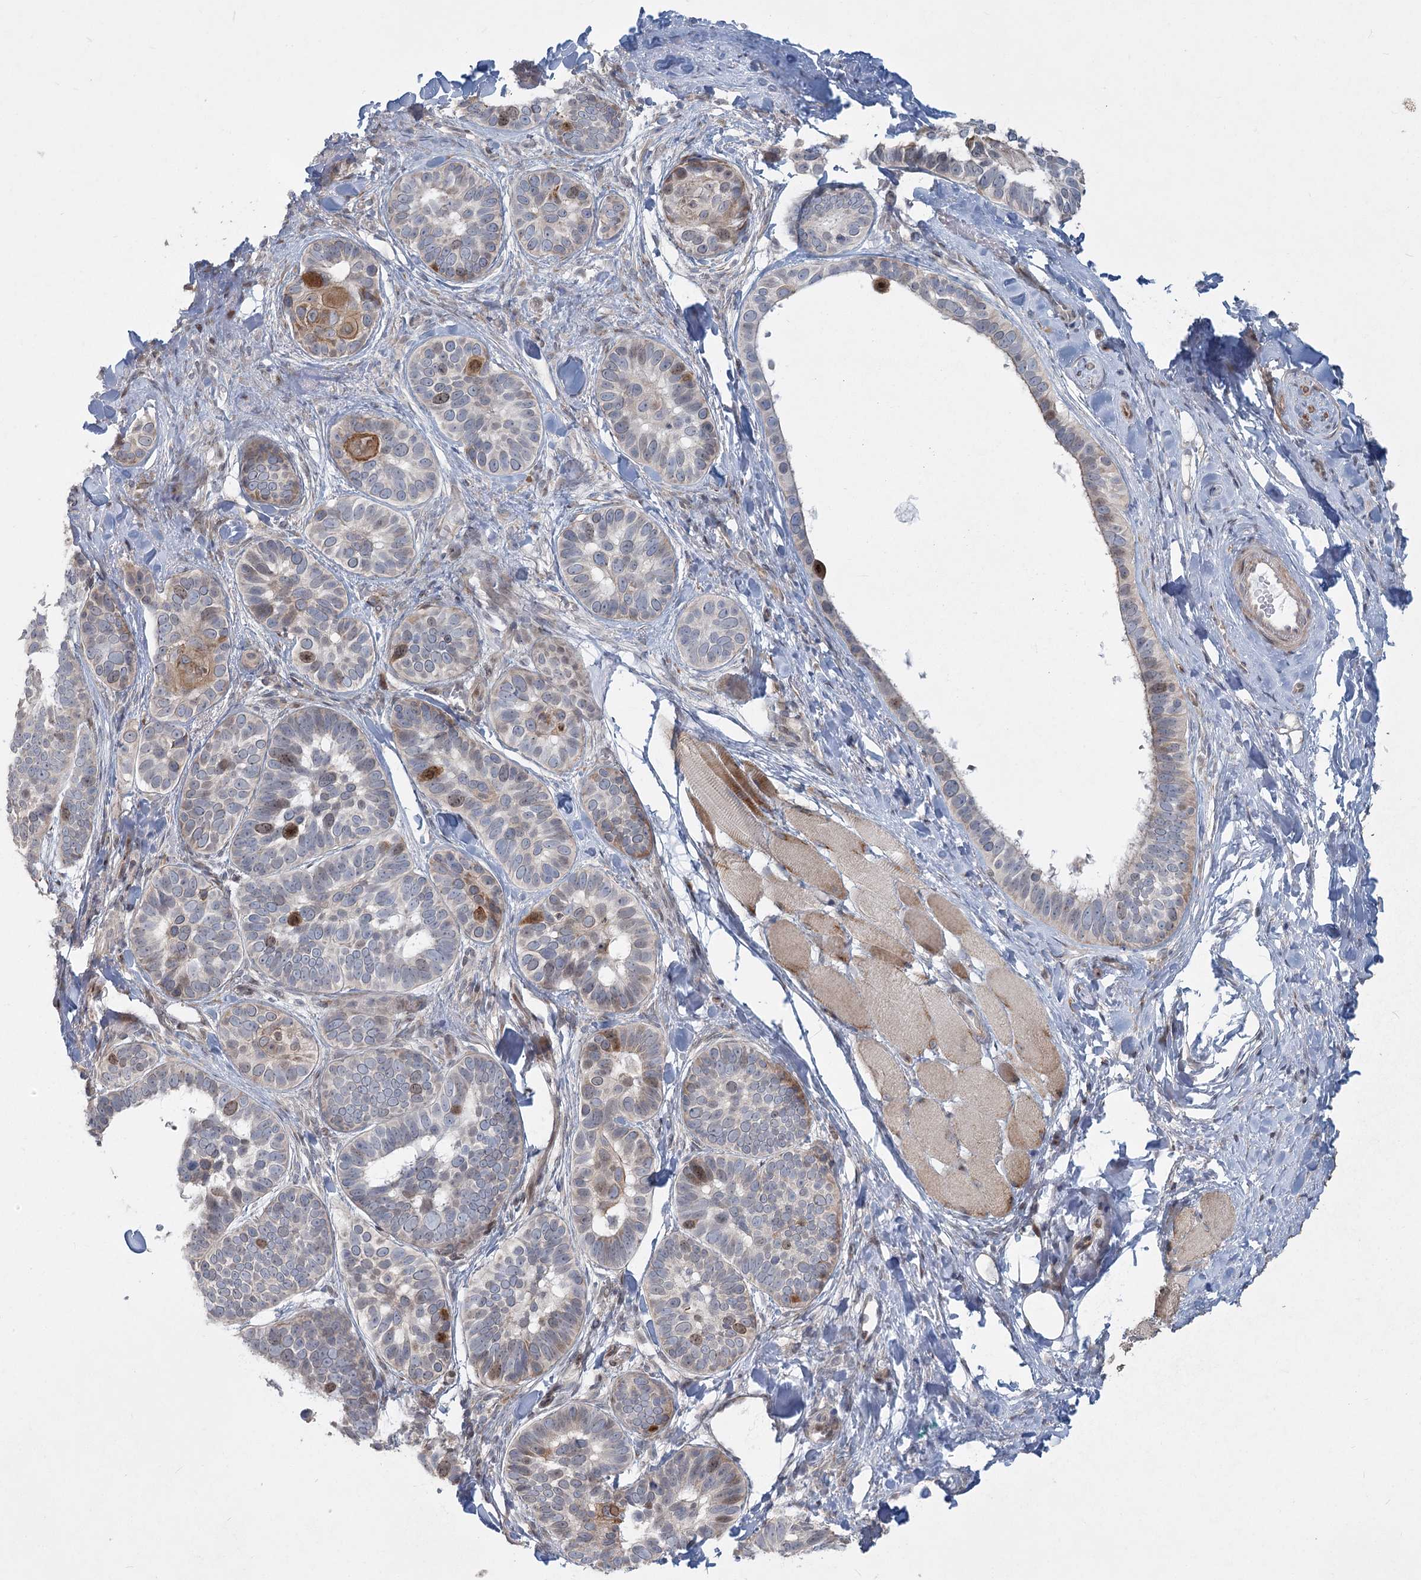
{"staining": {"intensity": "moderate", "quantity": "<25%", "location": "cytoplasmic/membranous,nuclear"}, "tissue": "skin cancer", "cell_type": "Tumor cells", "image_type": "cancer", "snomed": [{"axis": "morphology", "description": "Basal cell carcinoma"}, {"axis": "topography", "description": "Skin"}], "caption": "An immunohistochemistry photomicrograph of tumor tissue is shown. Protein staining in brown shows moderate cytoplasmic/membranous and nuclear positivity in skin cancer within tumor cells.", "gene": "ABITRAM", "patient": {"sex": "male", "age": 62}}